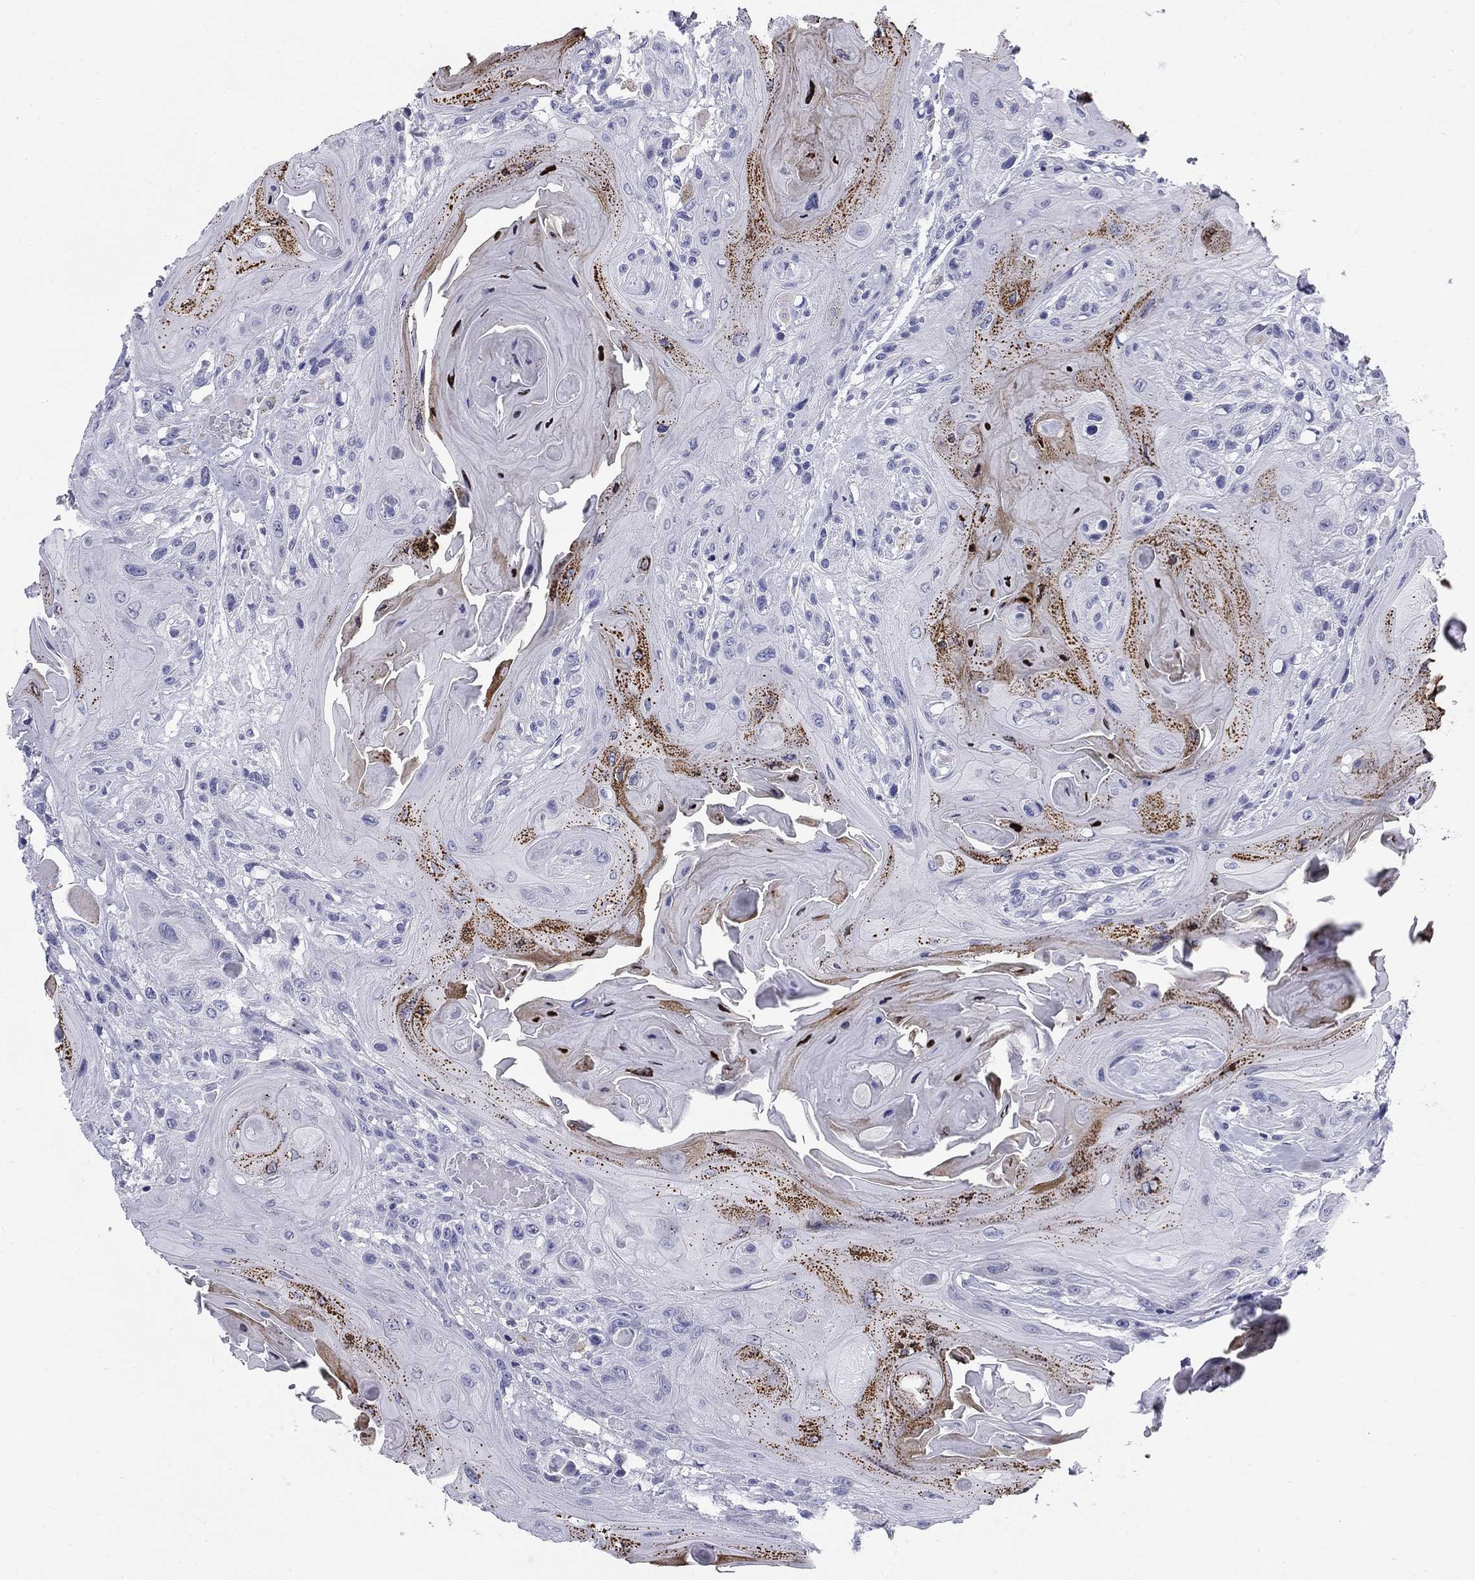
{"staining": {"intensity": "negative", "quantity": "none", "location": "none"}, "tissue": "head and neck cancer", "cell_type": "Tumor cells", "image_type": "cancer", "snomed": [{"axis": "morphology", "description": "Squamous cell carcinoma, NOS"}, {"axis": "topography", "description": "Head-Neck"}], "caption": "Immunohistochemical staining of squamous cell carcinoma (head and neck) reveals no significant staining in tumor cells. Brightfield microscopy of immunohistochemistry (IHC) stained with DAB (brown) and hematoxylin (blue), captured at high magnification.", "gene": "ZP2", "patient": {"sex": "female", "age": 59}}